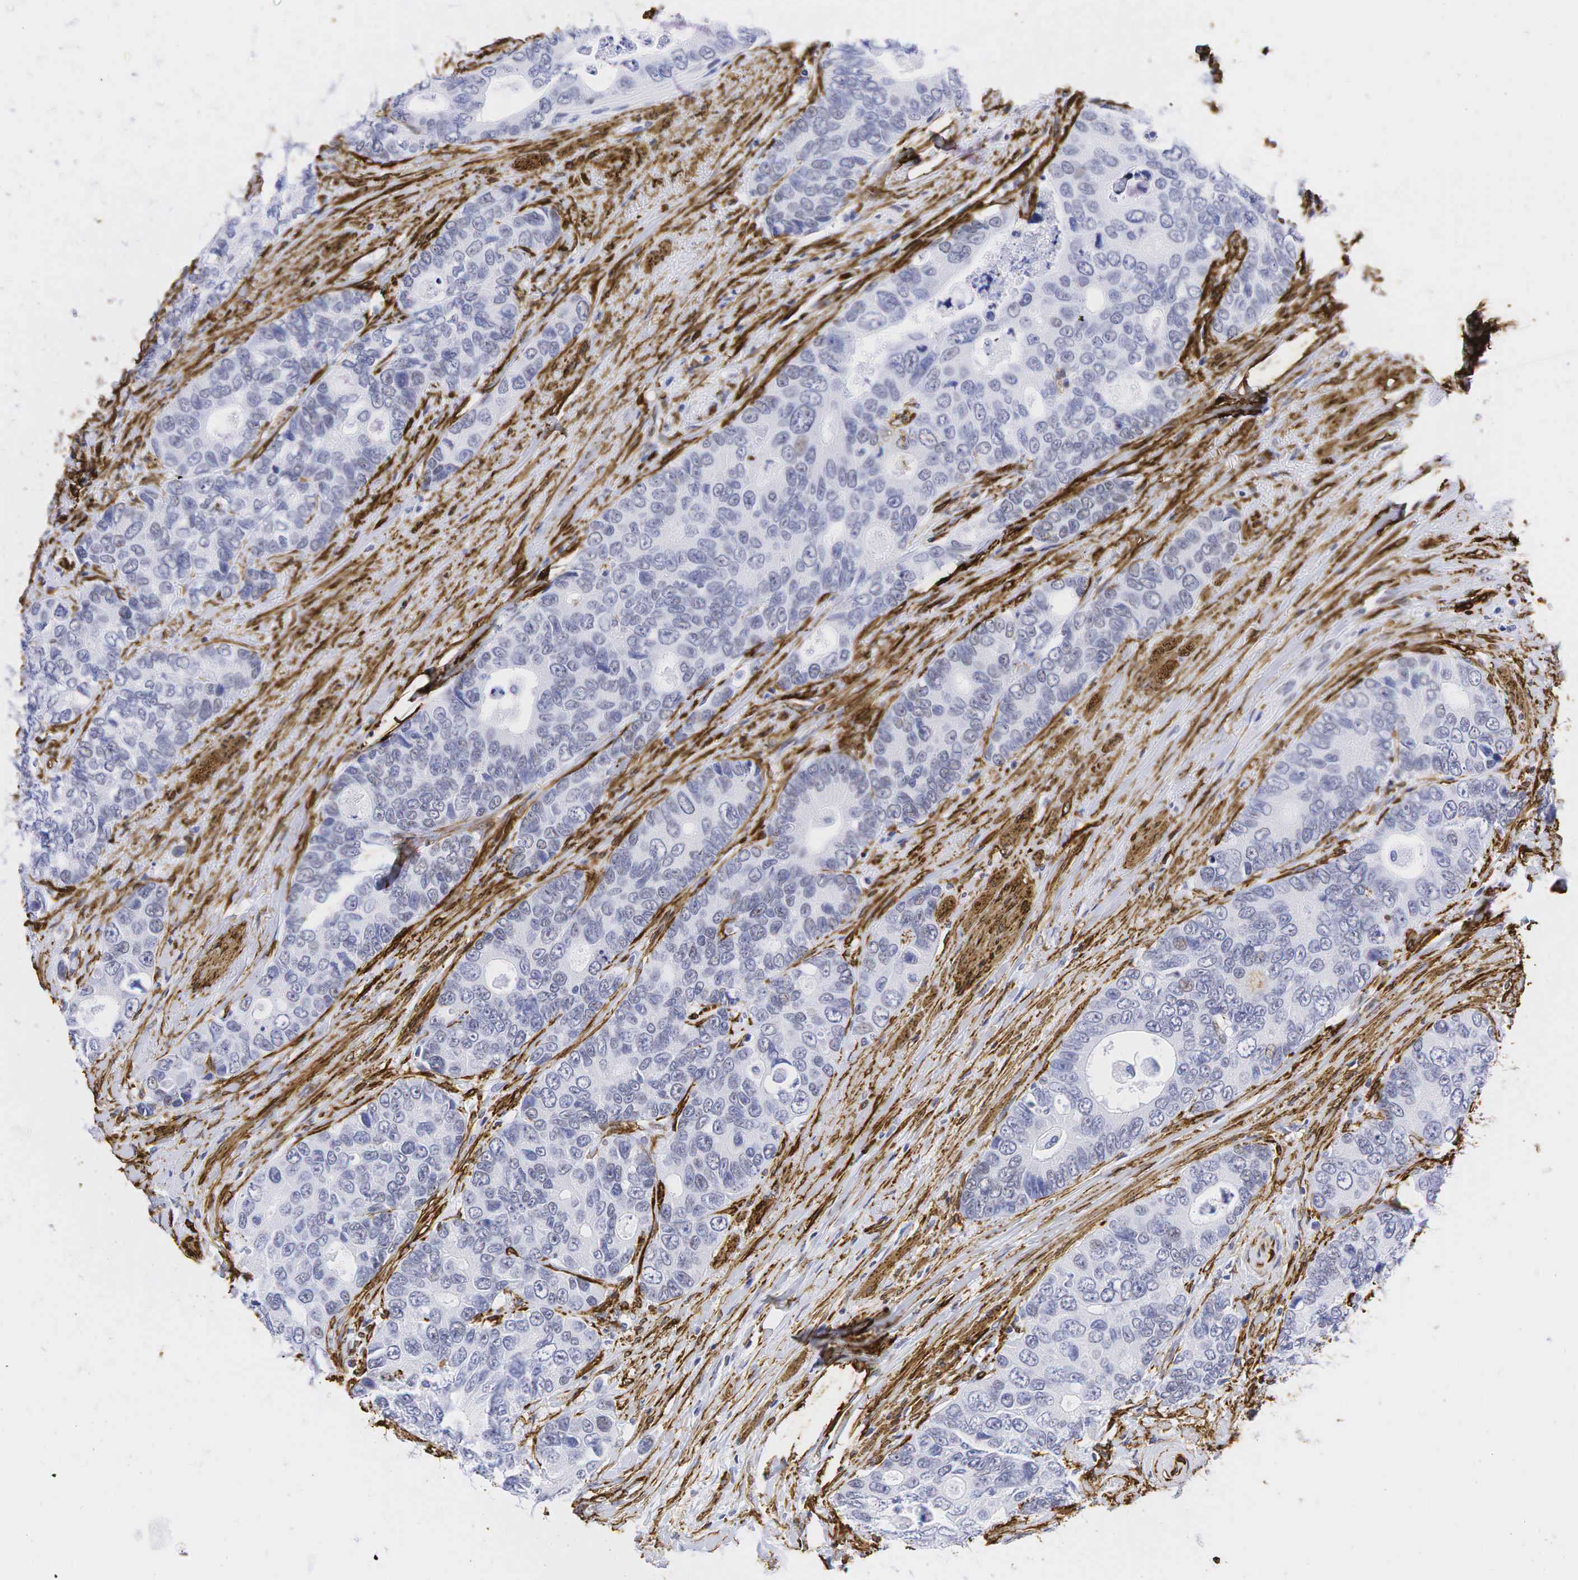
{"staining": {"intensity": "negative", "quantity": "none", "location": "none"}, "tissue": "colorectal cancer", "cell_type": "Tumor cells", "image_type": "cancer", "snomed": [{"axis": "morphology", "description": "Adenocarcinoma, NOS"}, {"axis": "topography", "description": "Rectum"}], "caption": "DAB (3,3'-diaminobenzidine) immunohistochemical staining of colorectal cancer displays no significant expression in tumor cells. Brightfield microscopy of IHC stained with DAB (brown) and hematoxylin (blue), captured at high magnification.", "gene": "ACTA2", "patient": {"sex": "female", "age": 67}}